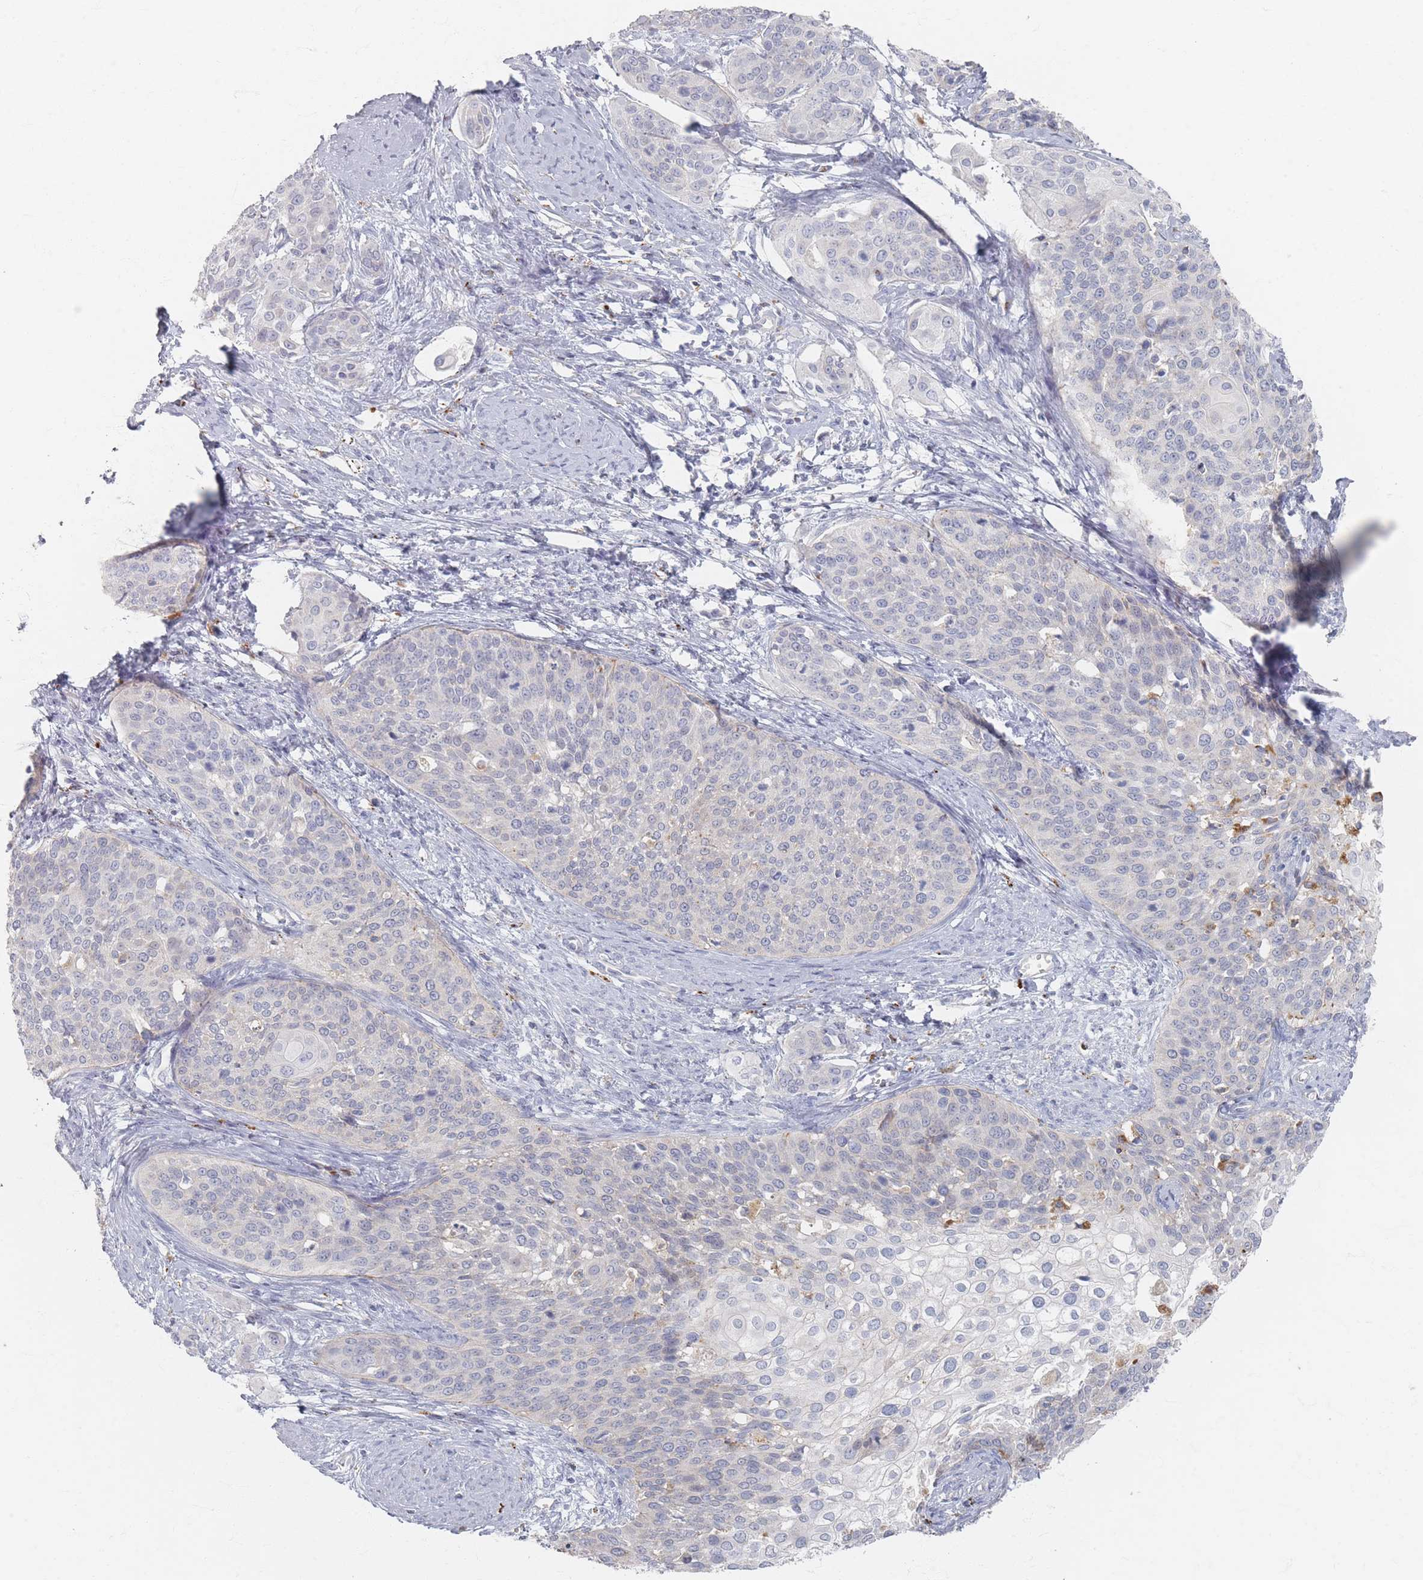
{"staining": {"intensity": "negative", "quantity": "none", "location": "none"}, "tissue": "cervical cancer", "cell_type": "Tumor cells", "image_type": "cancer", "snomed": [{"axis": "morphology", "description": "Squamous cell carcinoma, NOS"}, {"axis": "topography", "description": "Cervix"}], "caption": "This is an immunohistochemistry (IHC) histopathology image of human cervical cancer. There is no positivity in tumor cells.", "gene": "SLC2A11", "patient": {"sex": "female", "age": 44}}